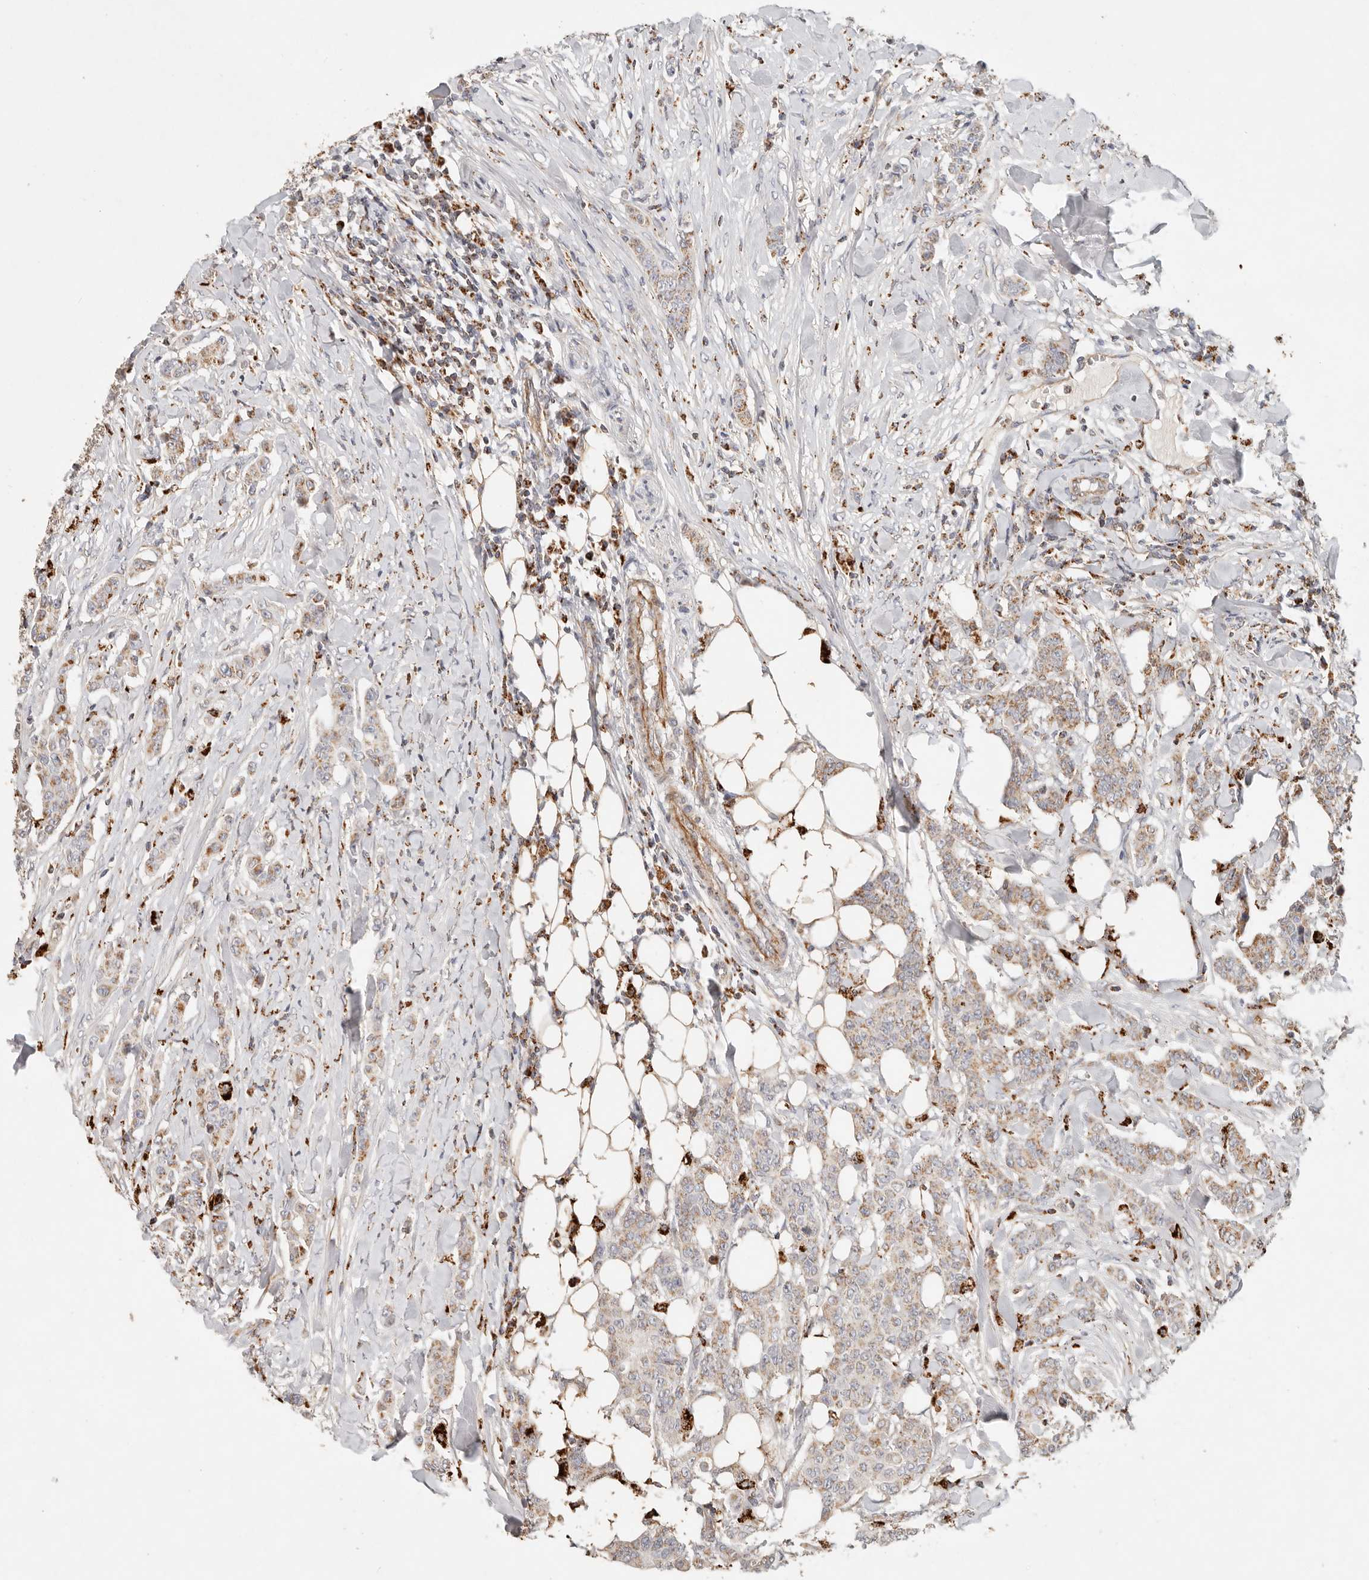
{"staining": {"intensity": "moderate", "quantity": "25%-75%", "location": "cytoplasmic/membranous"}, "tissue": "breast cancer", "cell_type": "Tumor cells", "image_type": "cancer", "snomed": [{"axis": "morphology", "description": "Duct carcinoma"}, {"axis": "topography", "description": "Breast"}], "caption": "Immunohistochemical staining of infiltrating ductal carcinoma (breast) shows moderate cytoplasmic/membranous protein positivity in approximately 25%-75% of tumor cells.", "gene": "ARHGEF10L", "patient": {"sex": "female", "age": 40}}